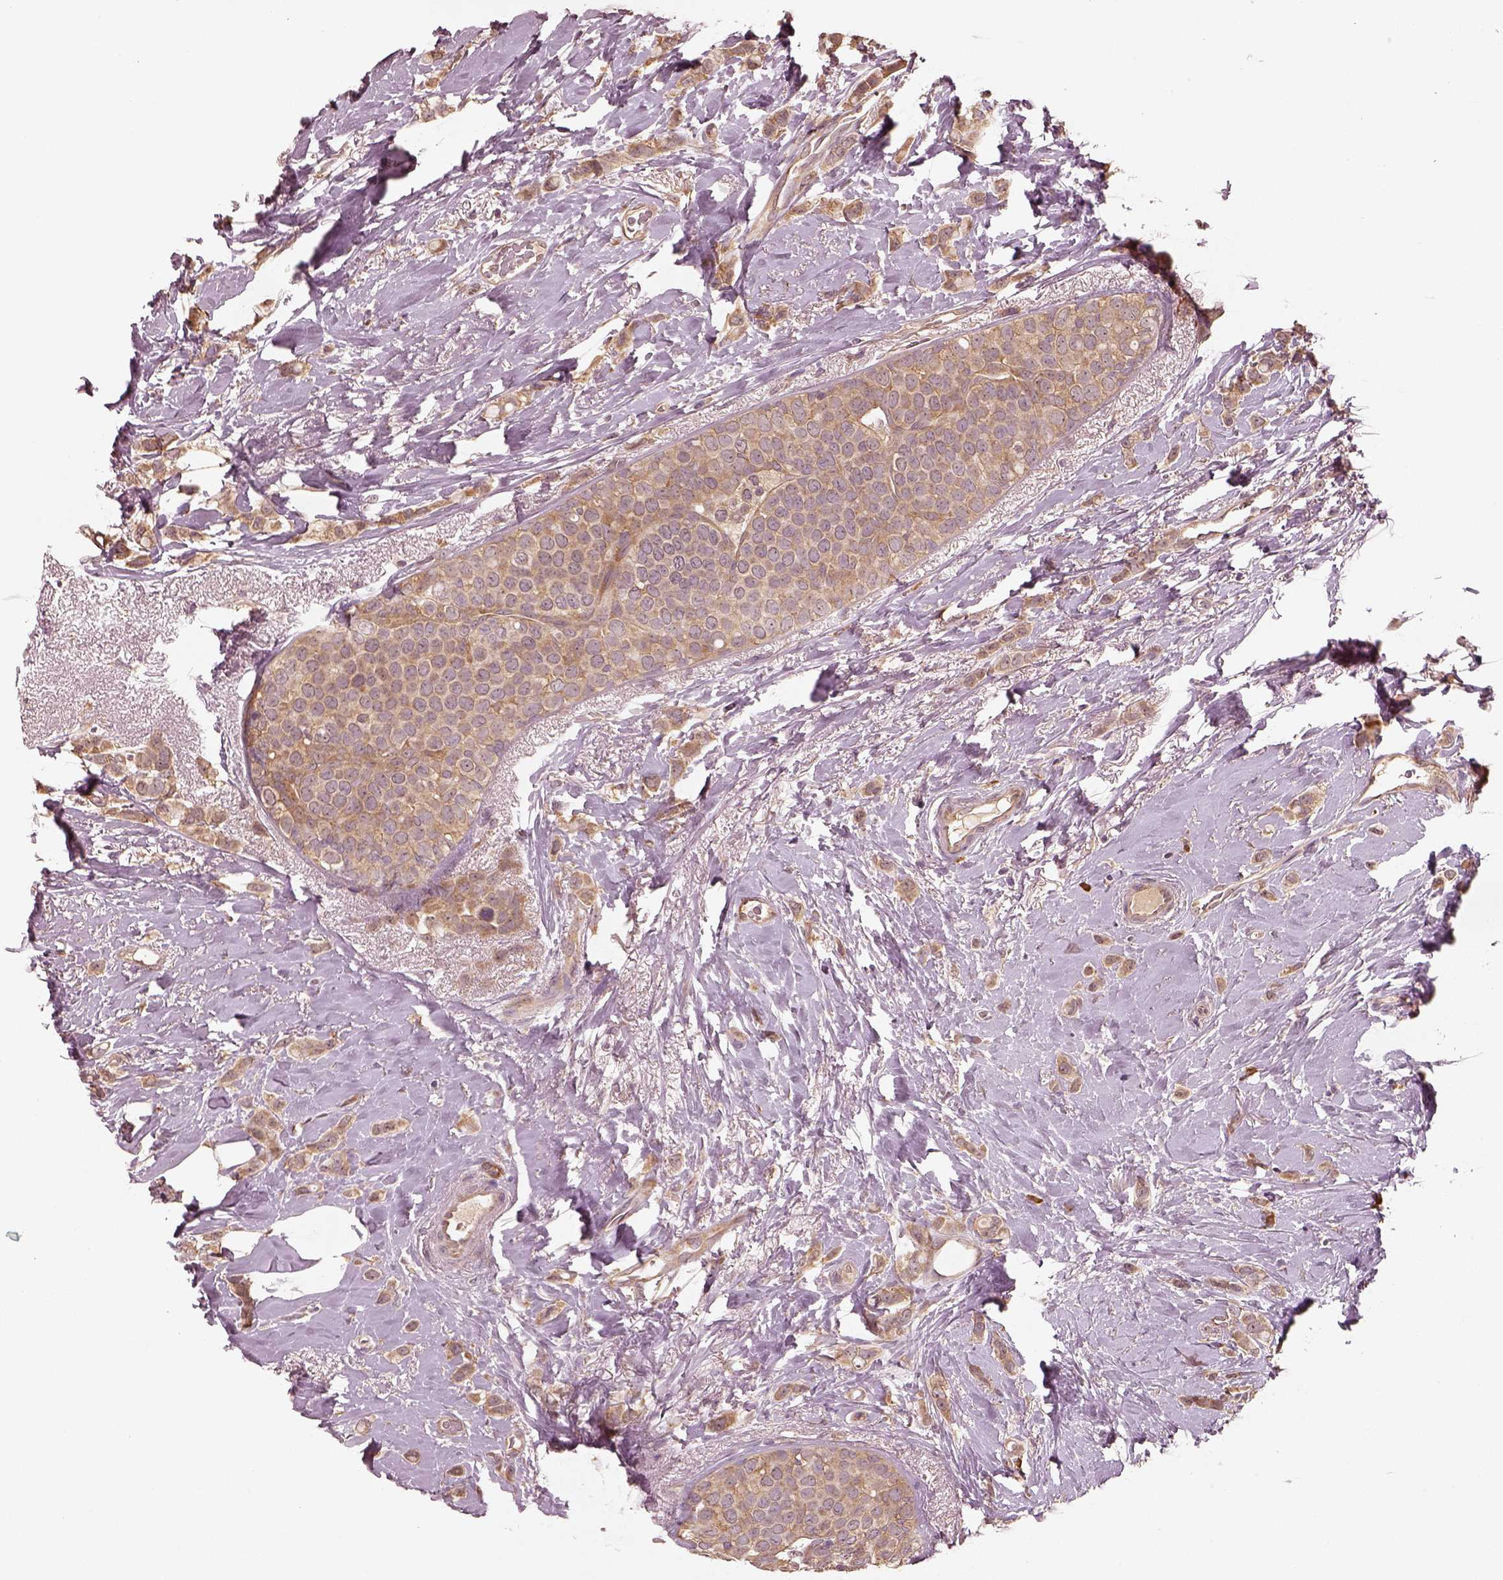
{"staining": {"intensity": "moderate", "quantity": ">75%", "location": "cytoplasmic/membranous"}, "tissue": "breast cancer", "cell_type": "Tumor cells", "image_type": "cancer", "snomed": [{"axis": "morphology", "description": "Lobular carcinoma"}, {"axis": "topography", "description": "Breast"}], "caption": "IHC image of human breast lobular carcinoma stained for a protein (brown), which shows medium levels of moderate cytoplasmic/membranous positivity in approximately >75% of tumor cells.", "gene": "RPS5", "patient": {"sex": "female", "age": 66}}